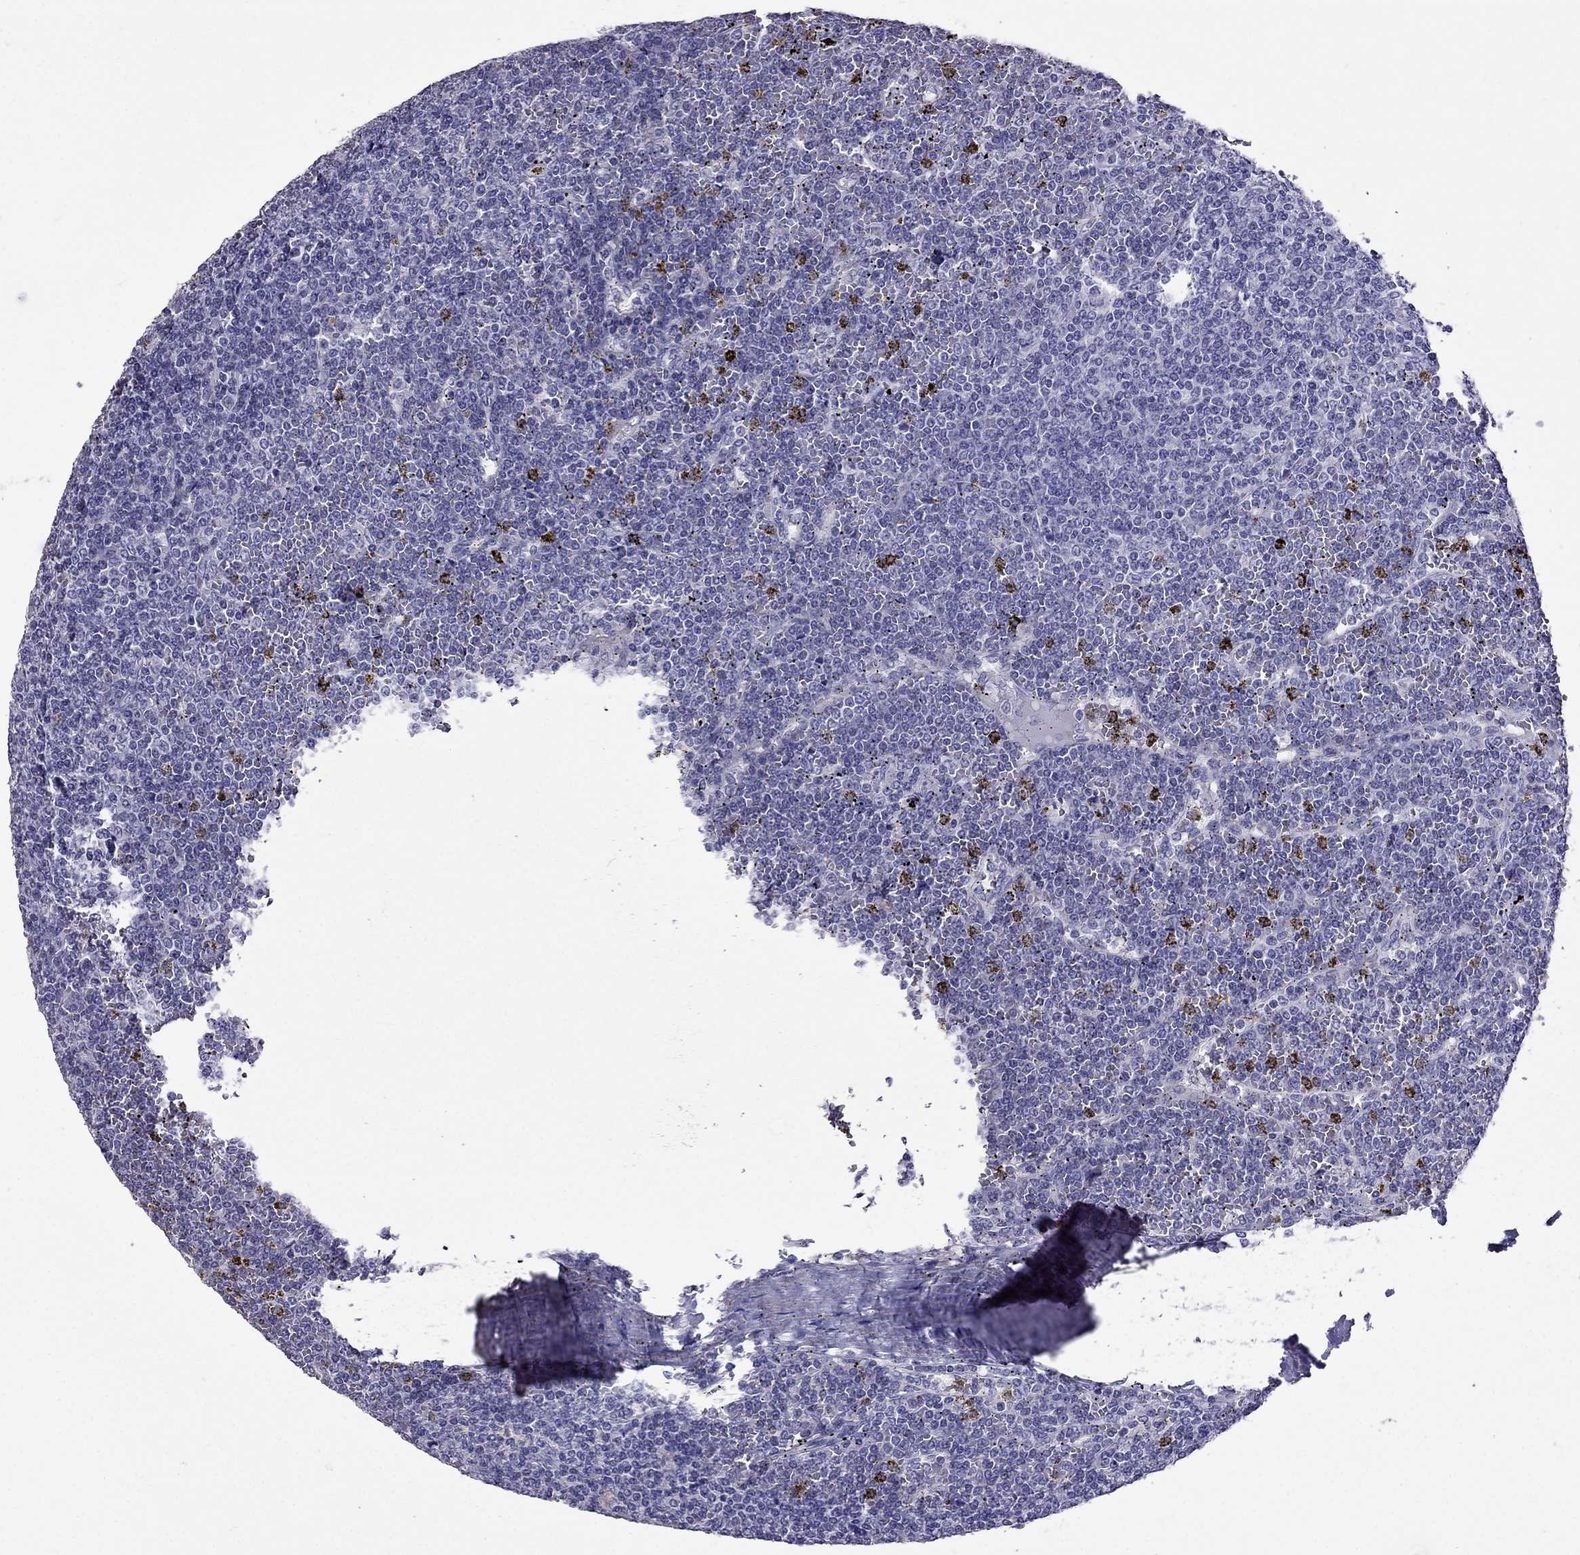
{"staining": {"intensity": "negative", "quantity": "none", "location": "none"}, "tissue": "lymphoma", "cell_type": "Tumor cells", "image_type": "cancer", "snomed": [{"axis": "morphology", "description": "Malignant lymphoma, non-Hodgkin's type, Low grade"}, {"axis": "topography", "description": "Spleen"}], "caption": "An immunohistochemistry (IHC) photomicrograph of lymphoma is shown. There is no staining in tumor cells of lymphoma.", "gene": "OXCT2", "patient": {"sex": "female", "age": 19}}